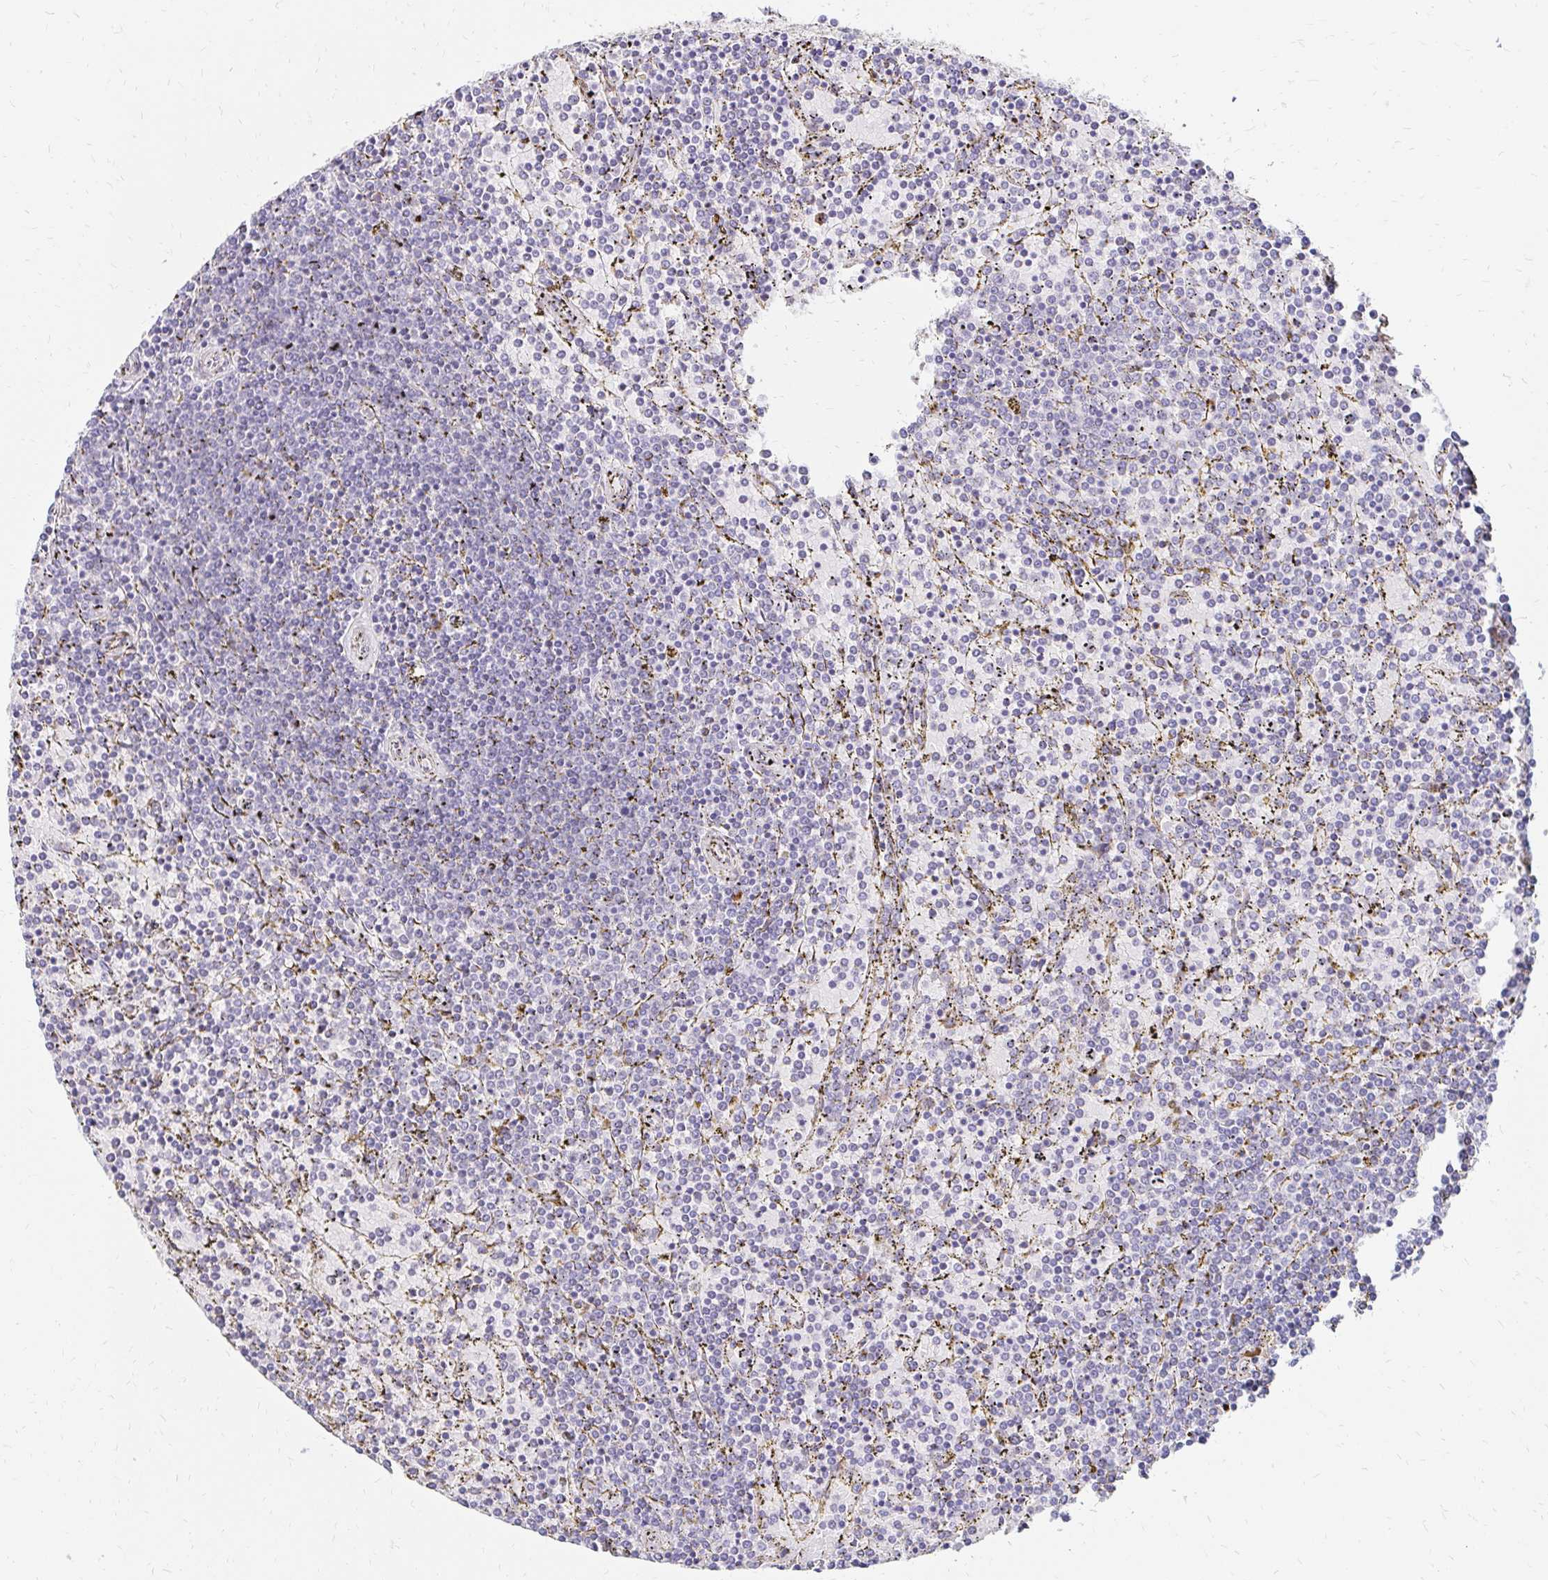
{"staining": {"intensity": "negative", "quantity": "none", "location": "none"}, "tissue": "lymphoma", "cell_type": "Tumor cells", "image_type": "cancer", "snomed": [{"axis": "morphology", "description": "Malignant lymphoma, non-Hodgkin's type, Low grade"}, {"axis": "topography", "description": "Spleen"}], "caption": "Immunohistochemical staining of human lymphoma reveals no significant positivity in tumor cells. (Stains: DAB (3,3'-diaminobenzidine) immunohistochemistry with hematoxylin counter stain, Microscopy: brightfield microscopy at high magnification).", "gene": "PRIMA1", "patient": {"sex": "female", "age": 77}}